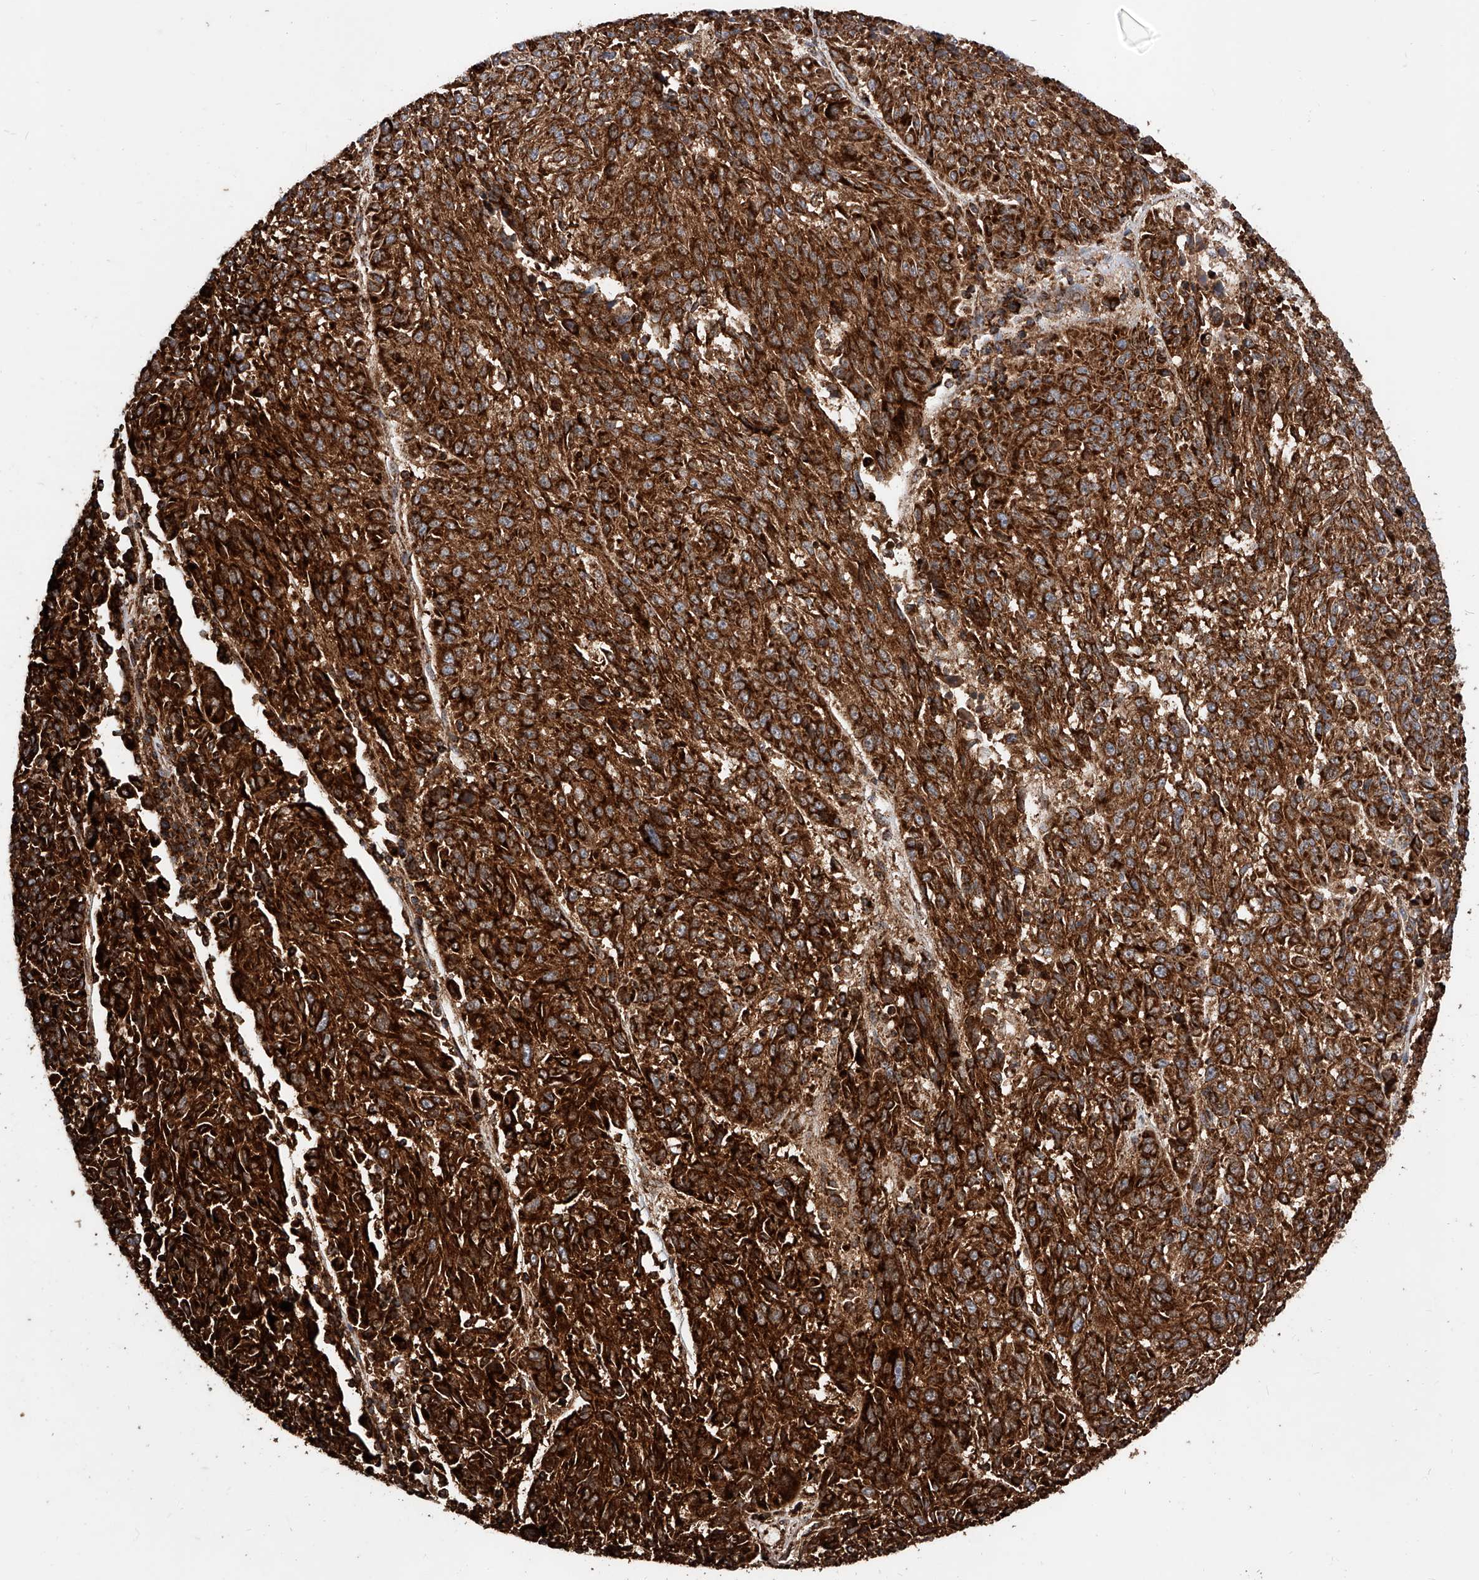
{"staining": {"intensity": "strong", "quantity": ">75%", "location": "cytoplasmic/membranous"}, "tissue": "melanoma", "cell_type": "Tumor cells", "image_type": "cancer", "snomed": [{"axis": "morphology", "description": "Malignant melanoma, NOS"}, {"axis": "topography", "description": "Skin"}], "caption": "IHC (DAB) staining of melanoma reveals strong cytoplasmic/membranous protein staining in approximately >75% of tumor cells.", "gene": "PISD", "patient": {"sex": "male", "age": 53}}